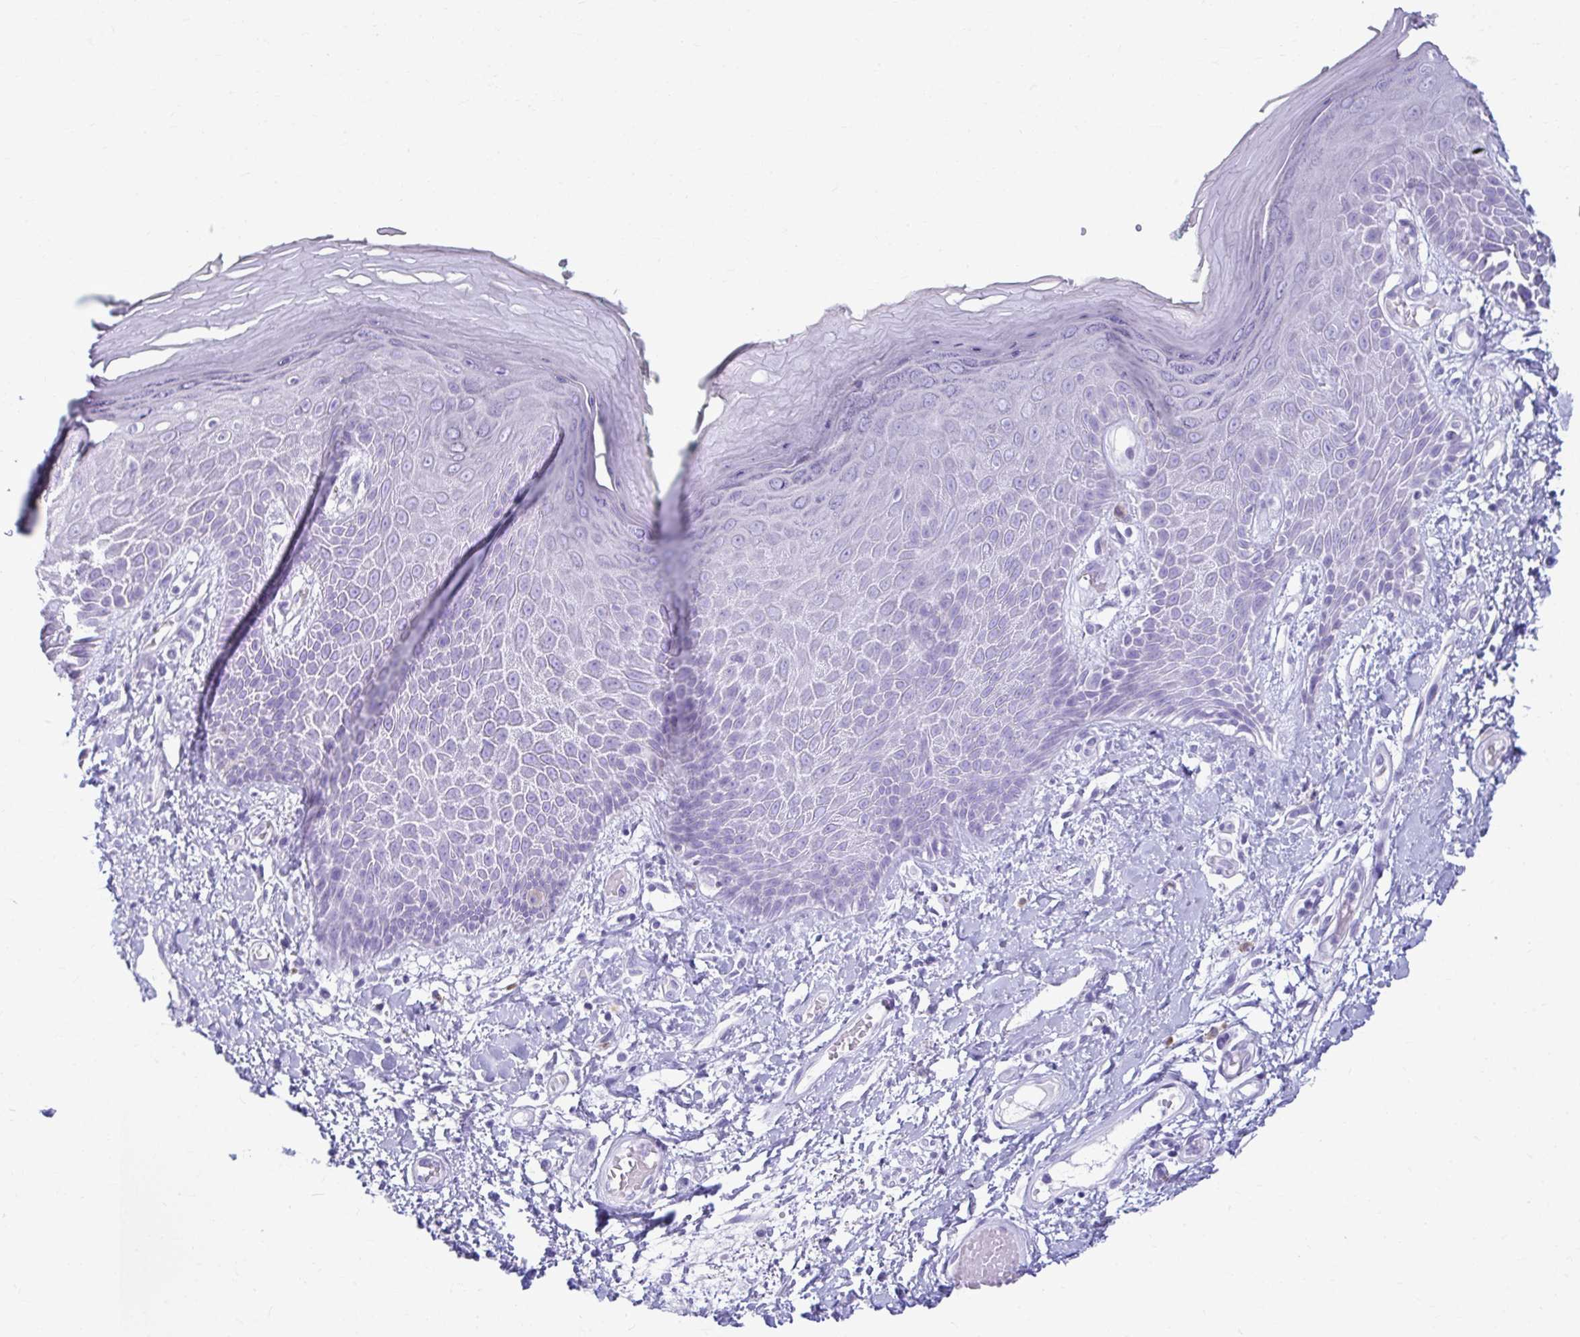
{"staining": {"intensity": "negative", "quantity": "none", "location": "none"}, "tissue": "skin", "cell_type": "Epidermal cells", "image_type": "normal", "snomed": [{"axis": "morphology", "description": "Normal tissue, NOS"}, {"axis": "topography", "description": "Anal"}, {"axis": "topography", "description": "Peripheral nerve tissue"}], "caption": "Immunohistochemistry histopathology image of unremarkable skin: skin stained with DAB demonstrates no significant protein expression in epidermal cells. The staining was performed using DAB (3,3'-diaminobenzidine) to visualize the protein expression in brown, while the nuclei were stained in blue with hematoxylin (Magnification: 20x).", "gene": "ATP4B", "patient": {"sex": "male", "age": 78}}